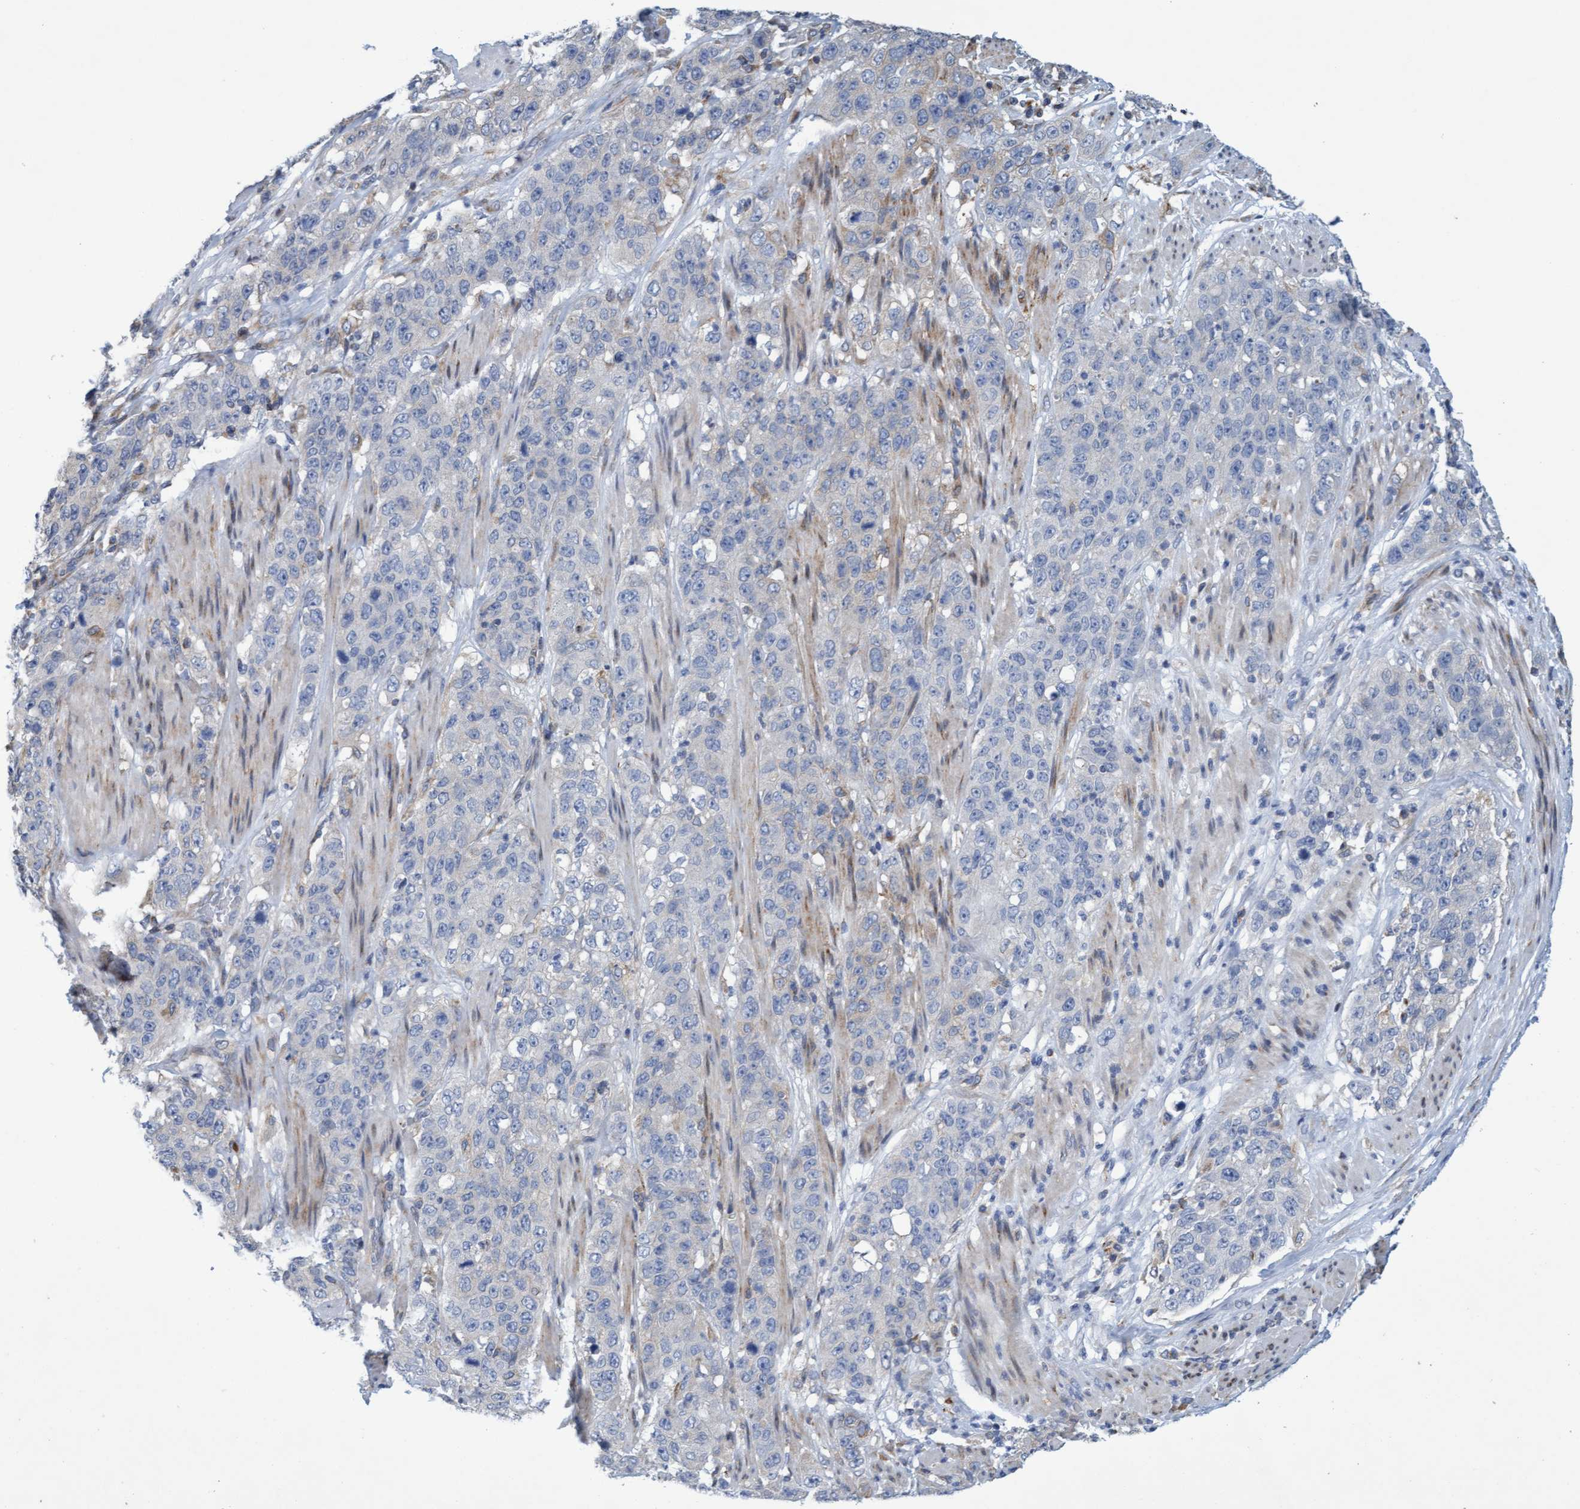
{"staining": {"intensity": "negative", "quantity": "none", "location": "none"}, "tissue": "stomach cancer", "cell_type": "Tumor cells", "image_type": "cancer", "snomed": [{"axis": "morphology", "description": "Adenocarcinoma, NOS"}, {"axis": "topography", "description": "Stomach"}], "caption": "Stomach adenocarcinoma was stained to show a protein in brown. There is no significant expression in tumor cells. (Brightfield microscopy of DAB IHC at high magnification).", "gene": "SLC28A3", "patient": {"sex": "male", "age": 48}}